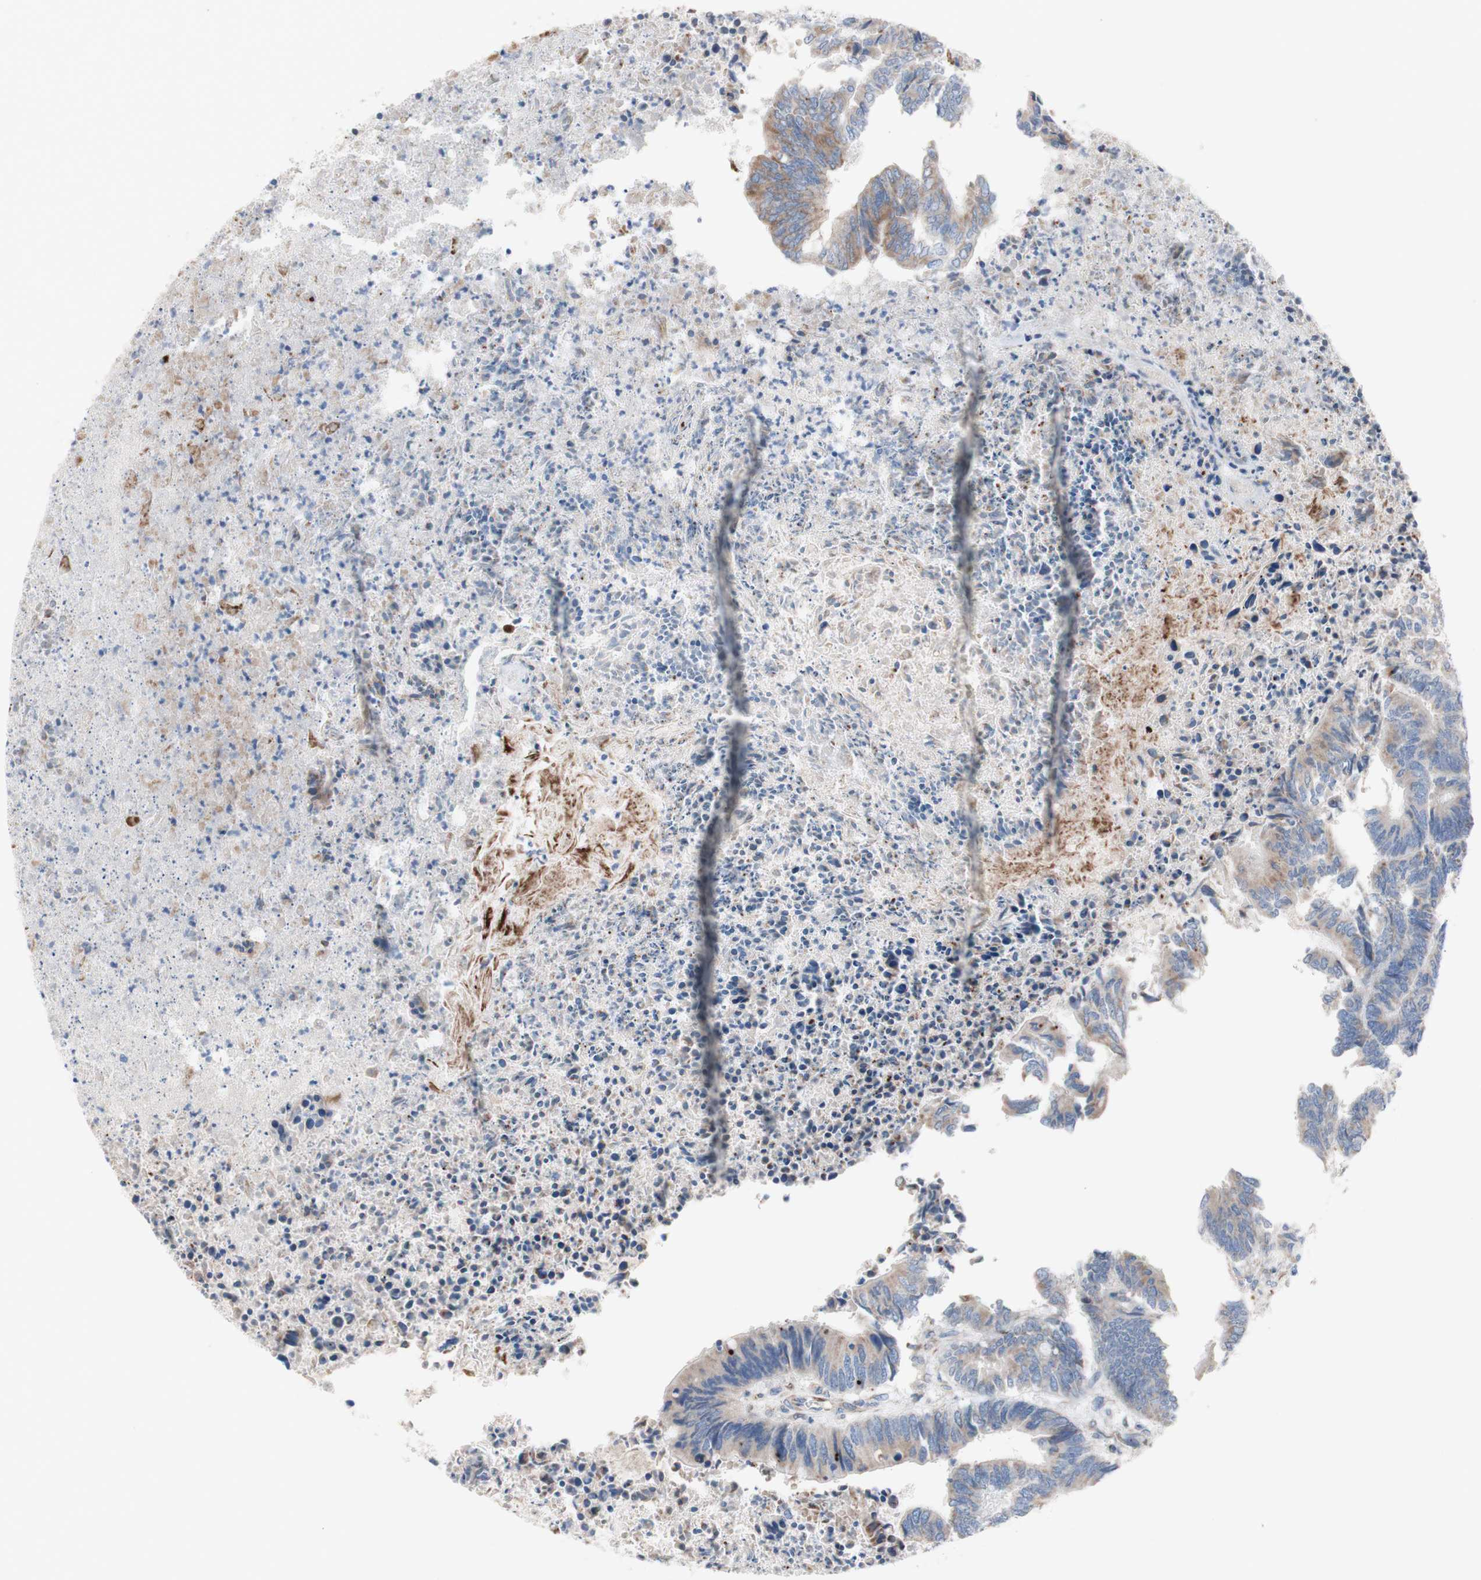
{"staining": {"intensity": "moderate", "quantity": "<25%", "location": "cytoplasmic/membranous"}, "tissue": "colorectal cancer", "cell_type": "Tumor cells", "image_type": "cancer", "snomed": [{"axis": "morphology", "description": "Adenocarcinoma, NOS"}, {"axis": "topography", "description": "Rectum"}], "caption": "Immunohistochemistry image of human colorectal adenocarcinoma stained for a protein (brown), which reveals low levels of moderate cytoplasmic/membranous staining in approximately <25% of tumor cells.", "gene": "AGPAT5", "patient": {"sex": "male", "age": 63}}